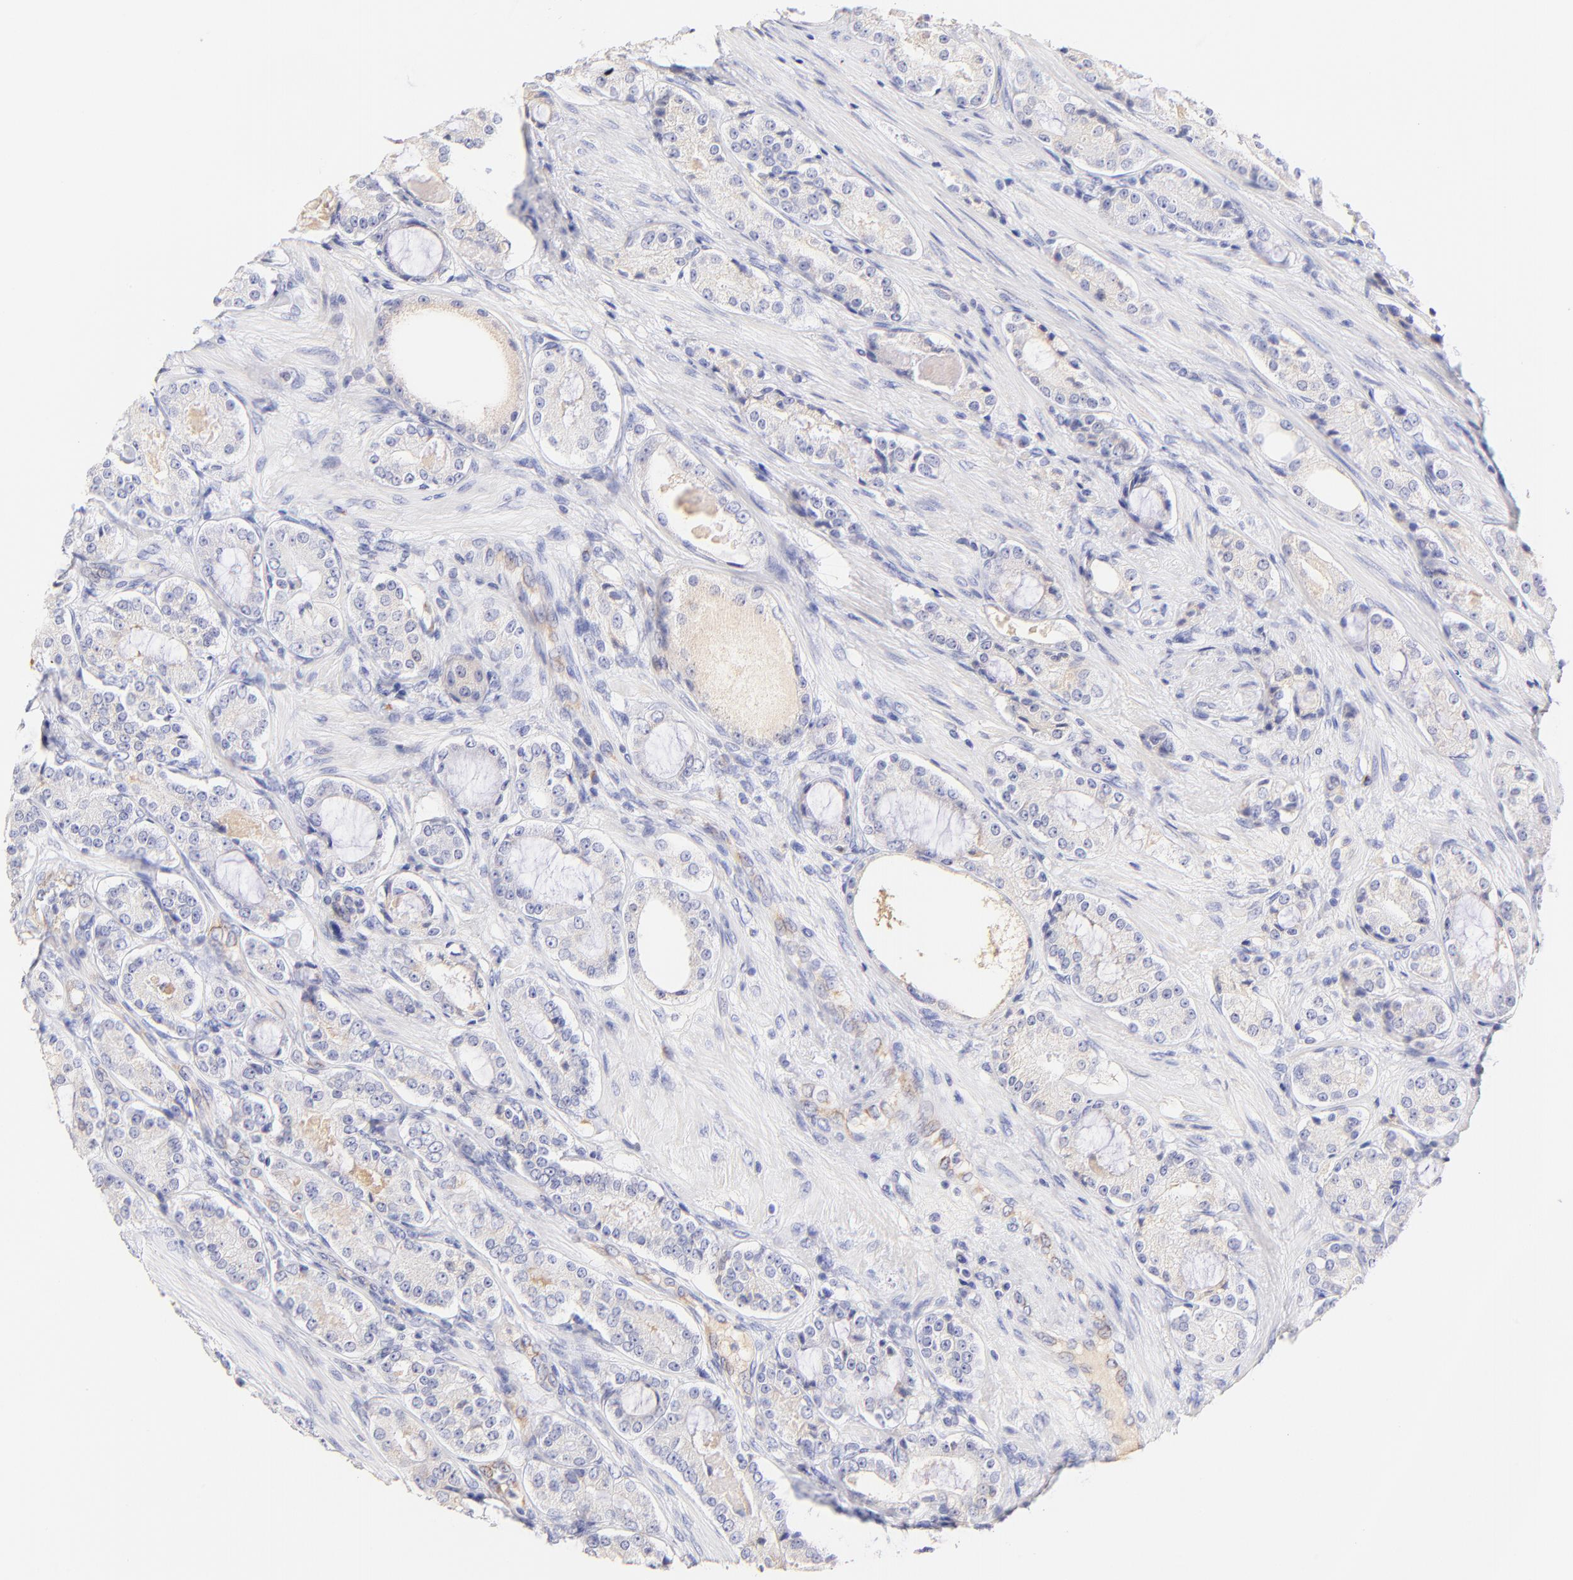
{"staining": {"intensity": "weak", "quantity": "<25%", "location": "cytoplasmic/membranous"}, "tissue": "prostate cancer", "cell_type": "Tumor cells", "image_type": "cancer", "snomed": [{"axis": "morphology", "description": "Adenocarcinoma, High grade"}, {"axis": "topography", "description": "Prostate"}], "caption": "The immunohistochemistry (IHC) micrograph has no significant staining in tumor cells of prostate cancer (adenocarcinoma (high-grade)) tissue. (Brightfield microscopy of DAB immunohistochemistry at high magnification).", "gene": "ASB9", "patient": {"sex": "male", "age": 72}}